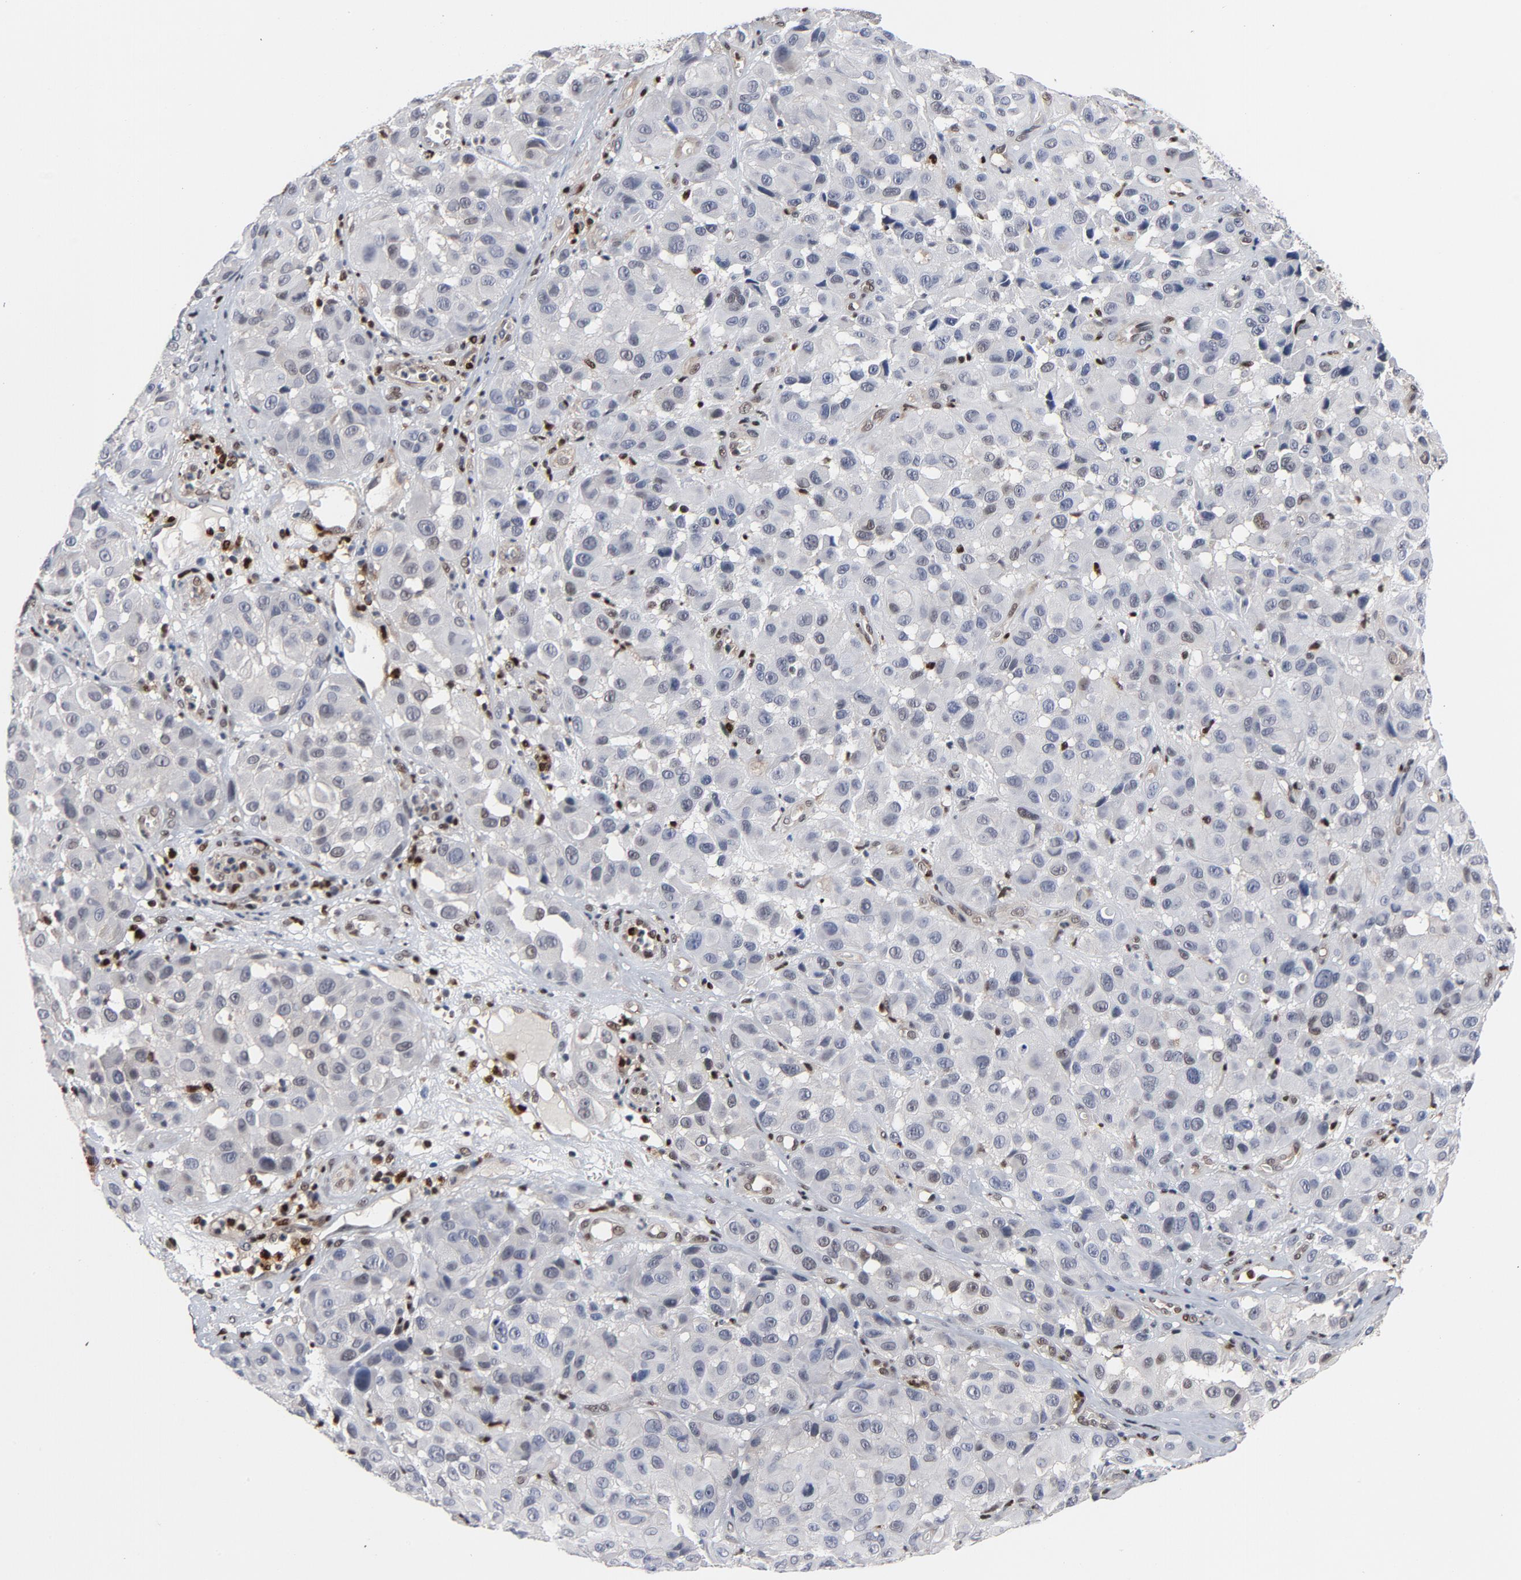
{"staining": {"intensity": "negative", "quantity": "none", "location": "none"}, "tissue": "melanoma", "cell_type": "Tumor cells", "image_type": "cancer", "snomed": [{"axis": "morphology", "description": "Malignant melanoma, NOS"}, {"axis": "topography", "description": "Skin"}], "caption": "Tumor cells show no significant expression in malignant melanoma. Nuclei are stained in blue.", "gene": "NFKB1", "patient": {"sex": "female", "age": 21}}